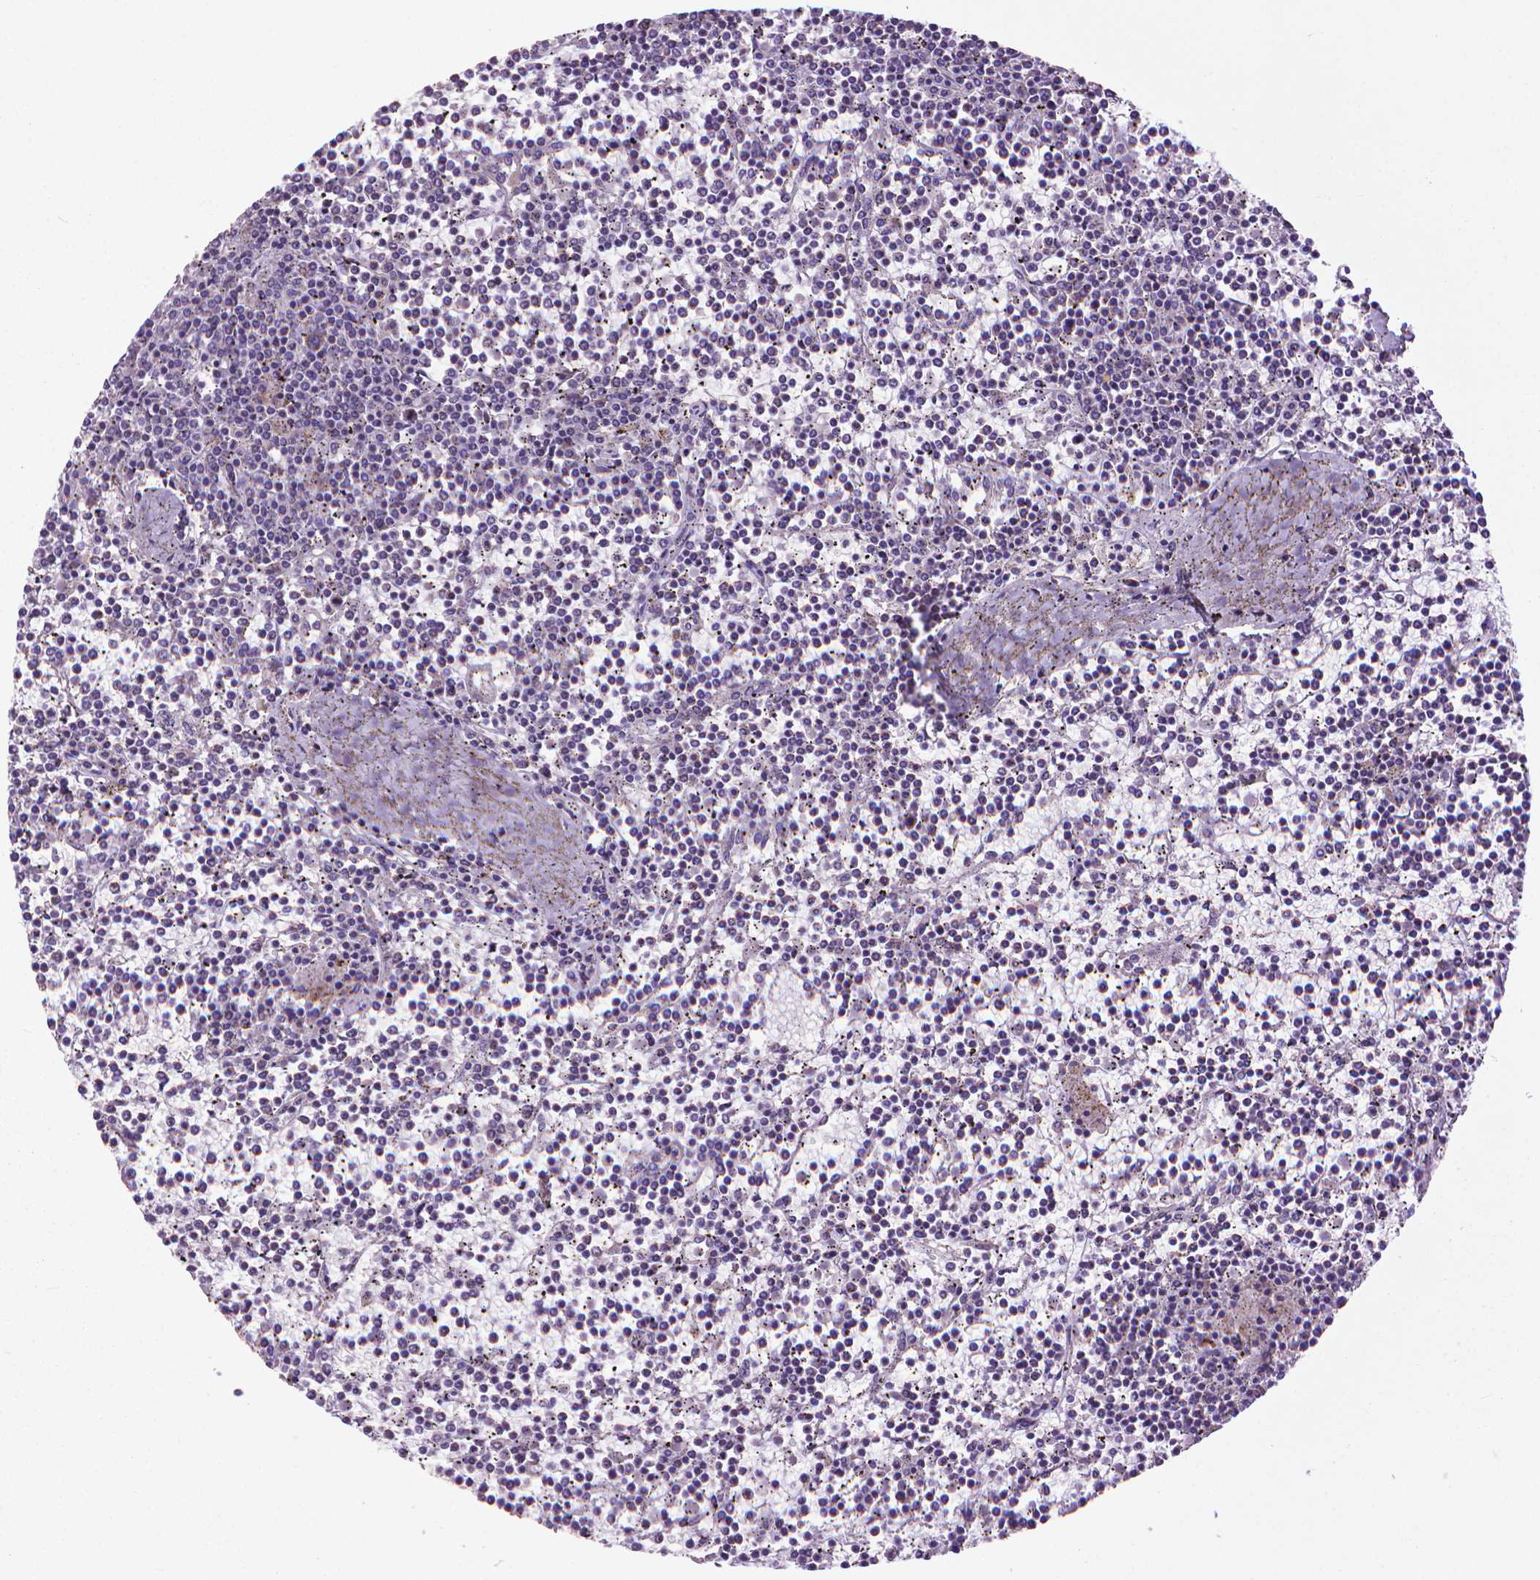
{"staining": {"intensity": "negative", "quantity": "none", "location": "none"}, "tissue": "lymphoma", "cell_type": "Tumor cells", "image_type": "cancer", "snomed": [{"axis": "morphology", "description": "Malignant lymphoma, non-Hodgkin's type, Low grade"}, {"axis": "topography", "description": "Spleen"}], "caption": "High magnification brightfield microscopy of malignant lymphoma, non-Hodgkin's type (low-grade) stained with DAB (brown) and counterstained with hematoxylin (blue): tumor cells show no significant expression.", "gene": "VDAC1", "patient": {"sex": "female", "age": 19}}